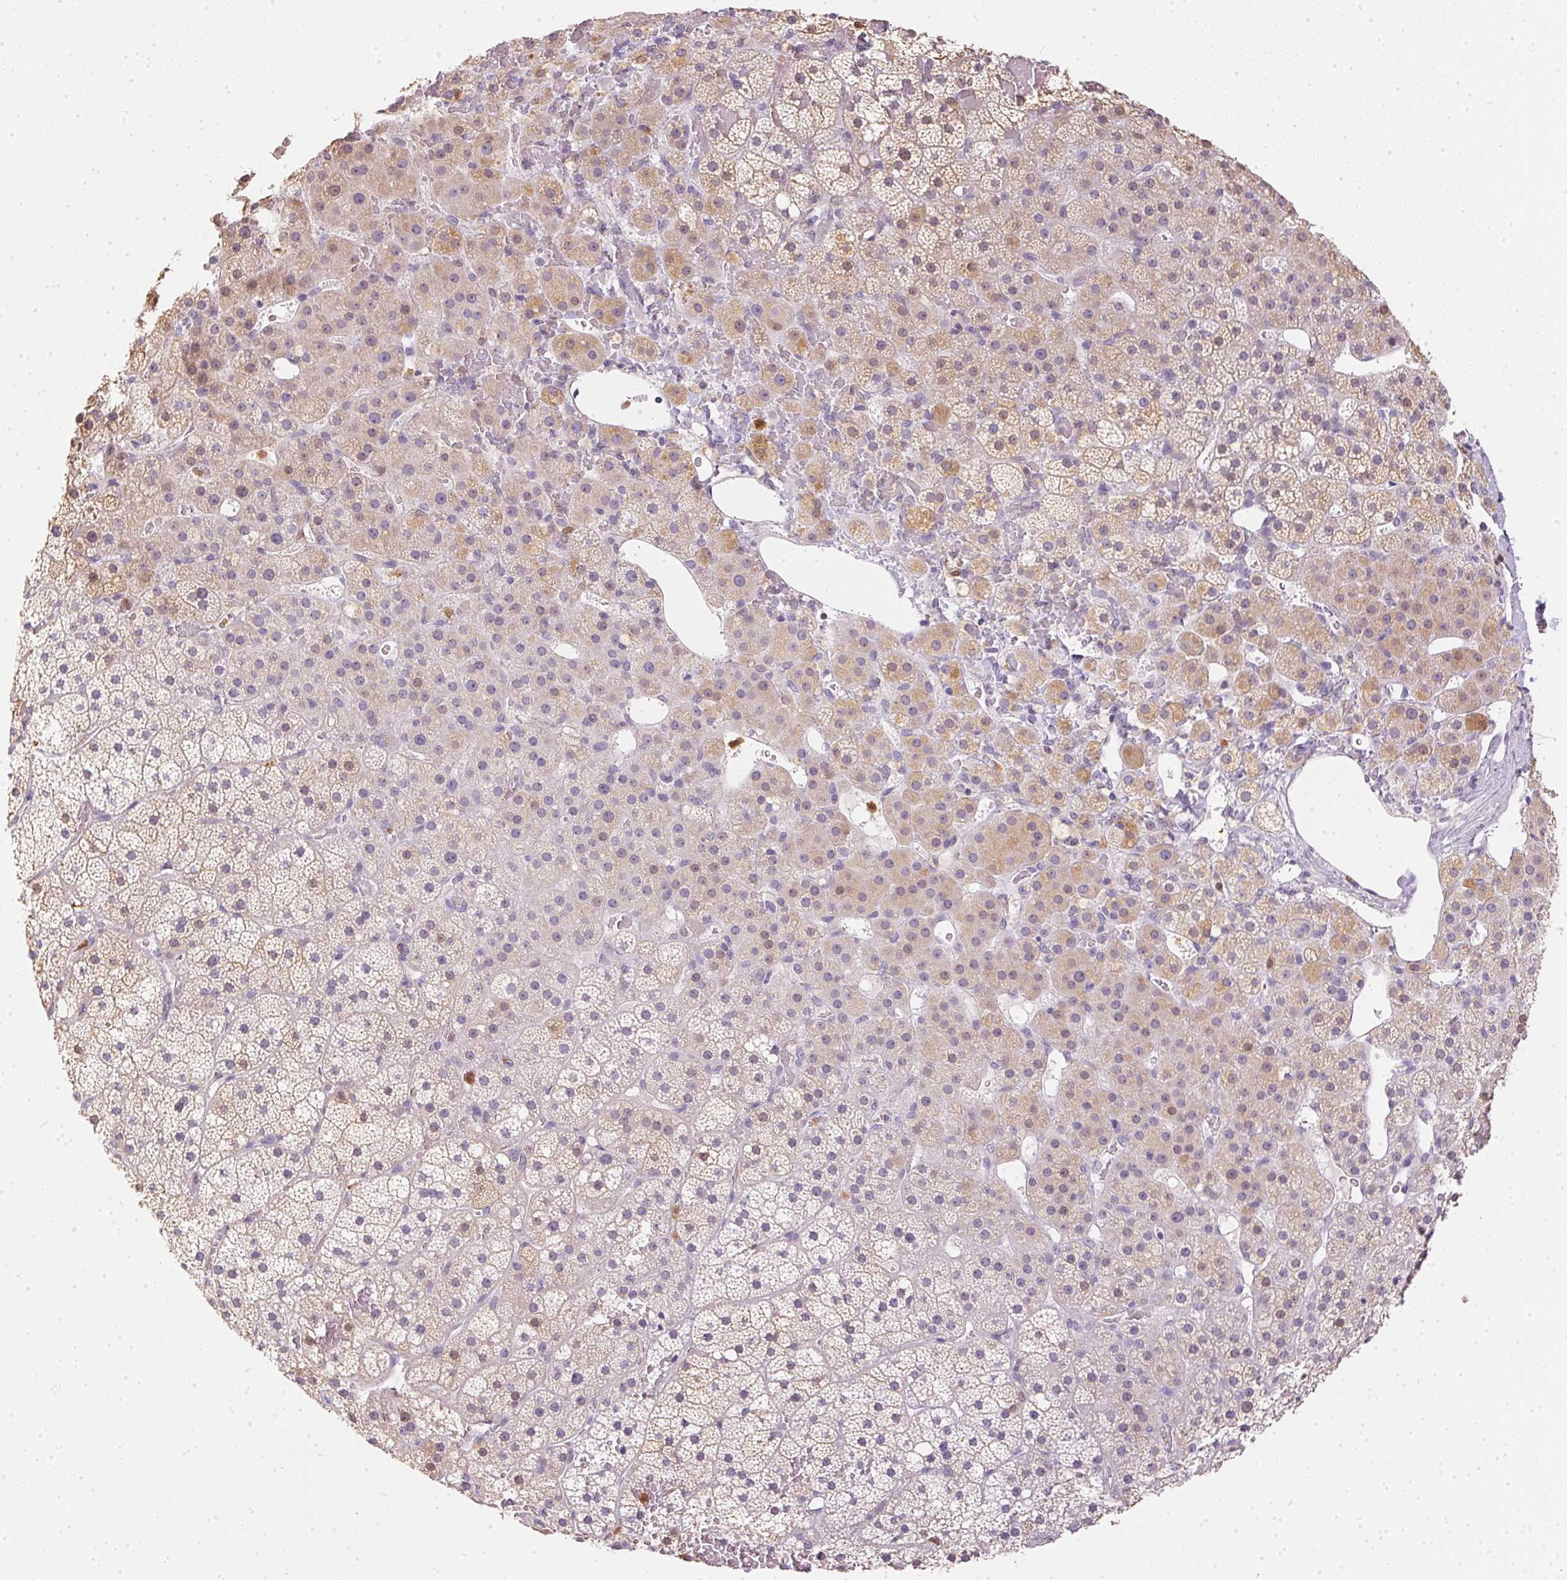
{"staining": {"intensity": "weak", "quantity": "25%-75%", "location": "cytoplasmic/membranous"}, "tissue": "adrenal gland", "cell_type": "Glandular cells", "image_type": "normal", "snomed": [{"axis": "morphology", "description": "Normal tissue, NOS"}, {"axis": "topography", "description": "Adrenal gland"}], "caption": "Protein expression analysis of unremarkable human adrenal gland reveals weak cytoplasmic/membranous expression in approximately 25%-75% of glandular cells. Immunohistochemistry stains the protein in brown and the nuclei are stained blue.", "gene": "S100A3", "patient": {"sex": "male", "age": 53}}